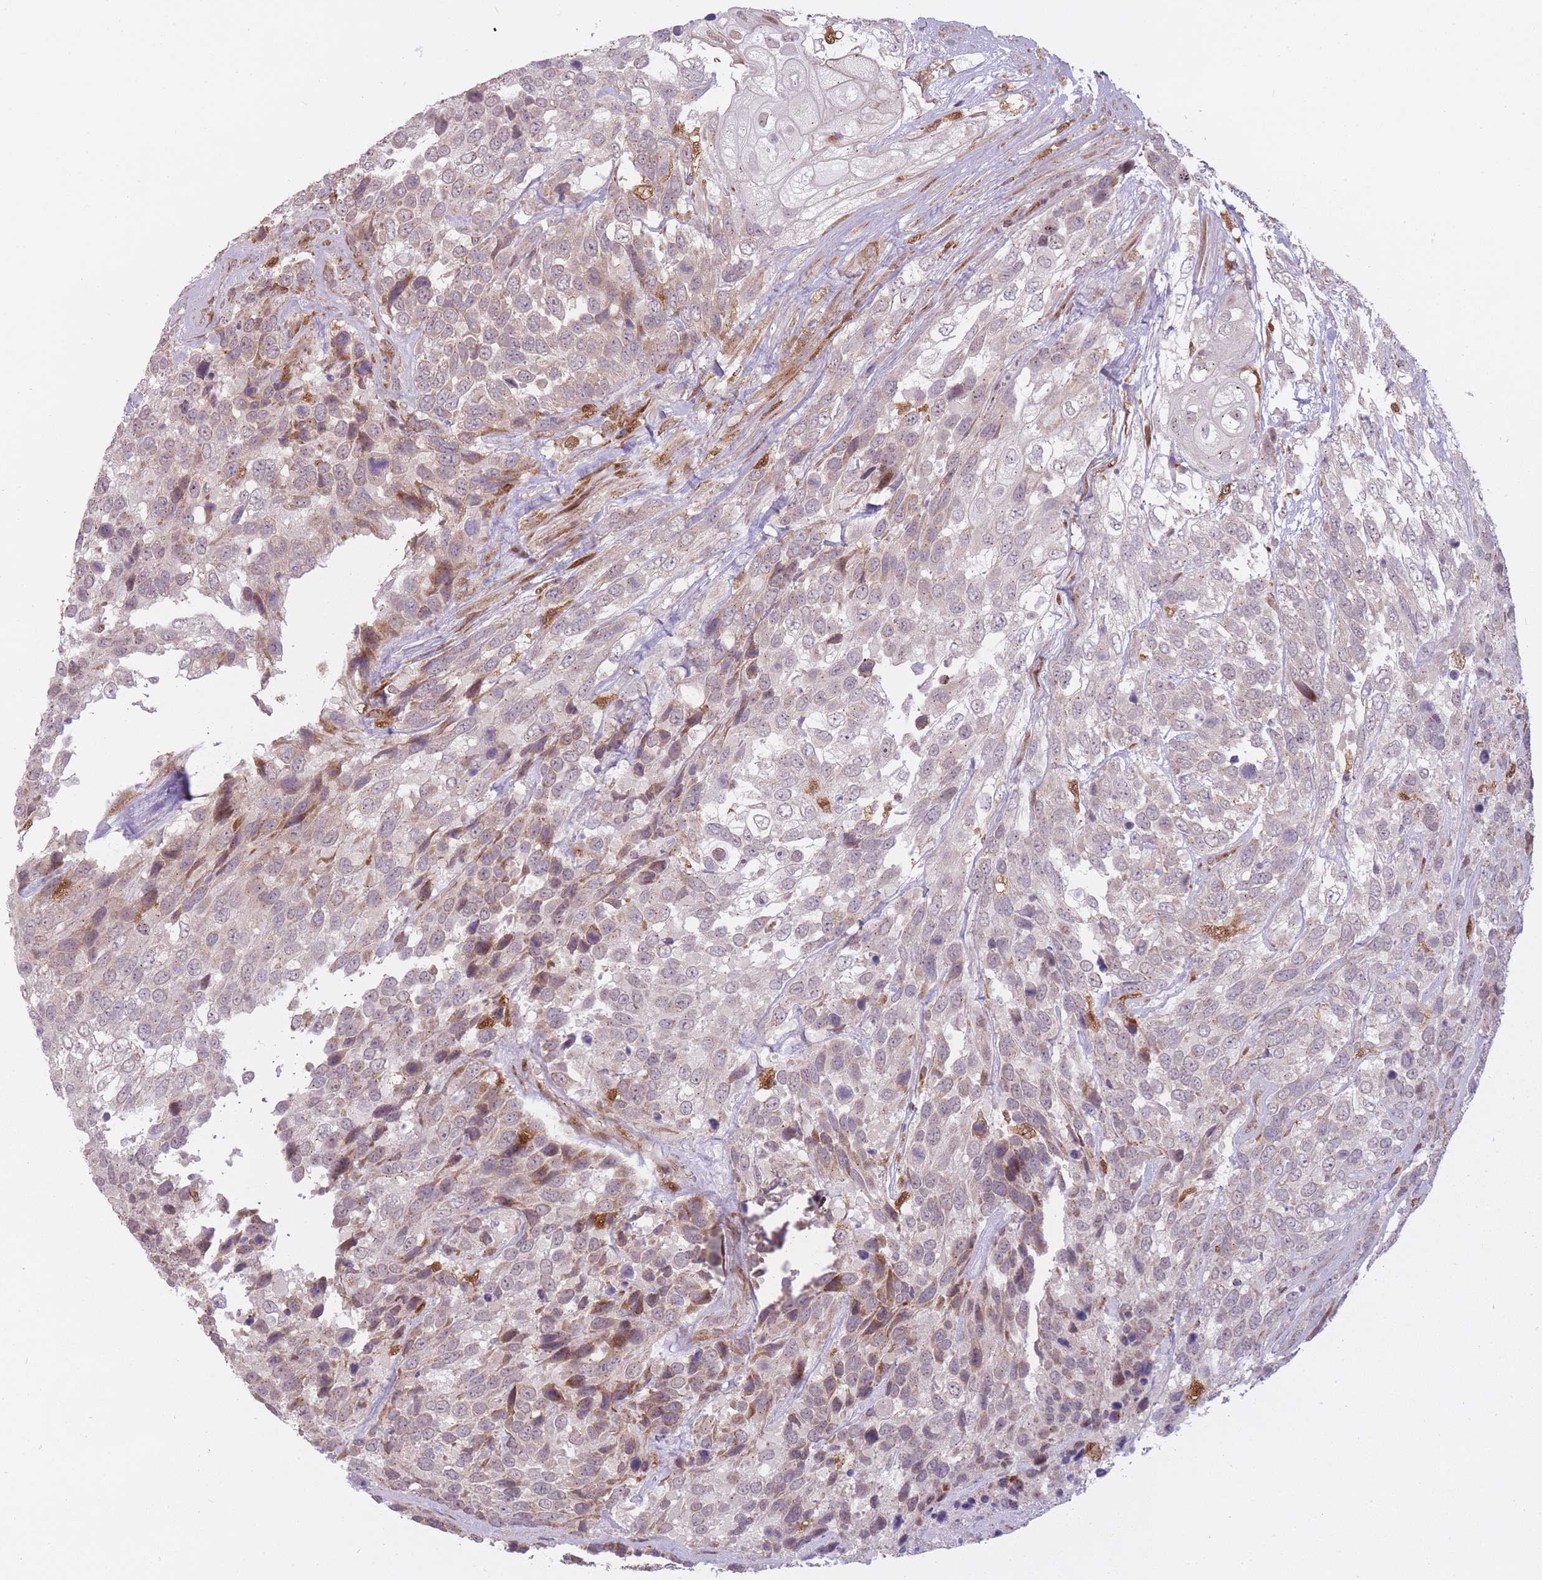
{"staining": {"intensity": "weak", "quantity": "25%-75%", "location": "cytoplasmic/membranous"}, "tissue": "urothelial cancer", "cell_type": "Tumor cells", "image_type": "cancer", "snomed": [{"axis": "morphology", "description": "Urothelial carcinoma, High grade"}, {"axis": "topography", "description": "Urinary bladder"}], "caption": "A high-resolution image shows immunohistochemistry staining of high-grade urothelial carcinoma, which demonstrates weak cytoplasmic/membranous staining in approximately 25%-75% of tumor cells.", "gene": "LGALS9", "patient": {"sex": "female", "age": 70}}